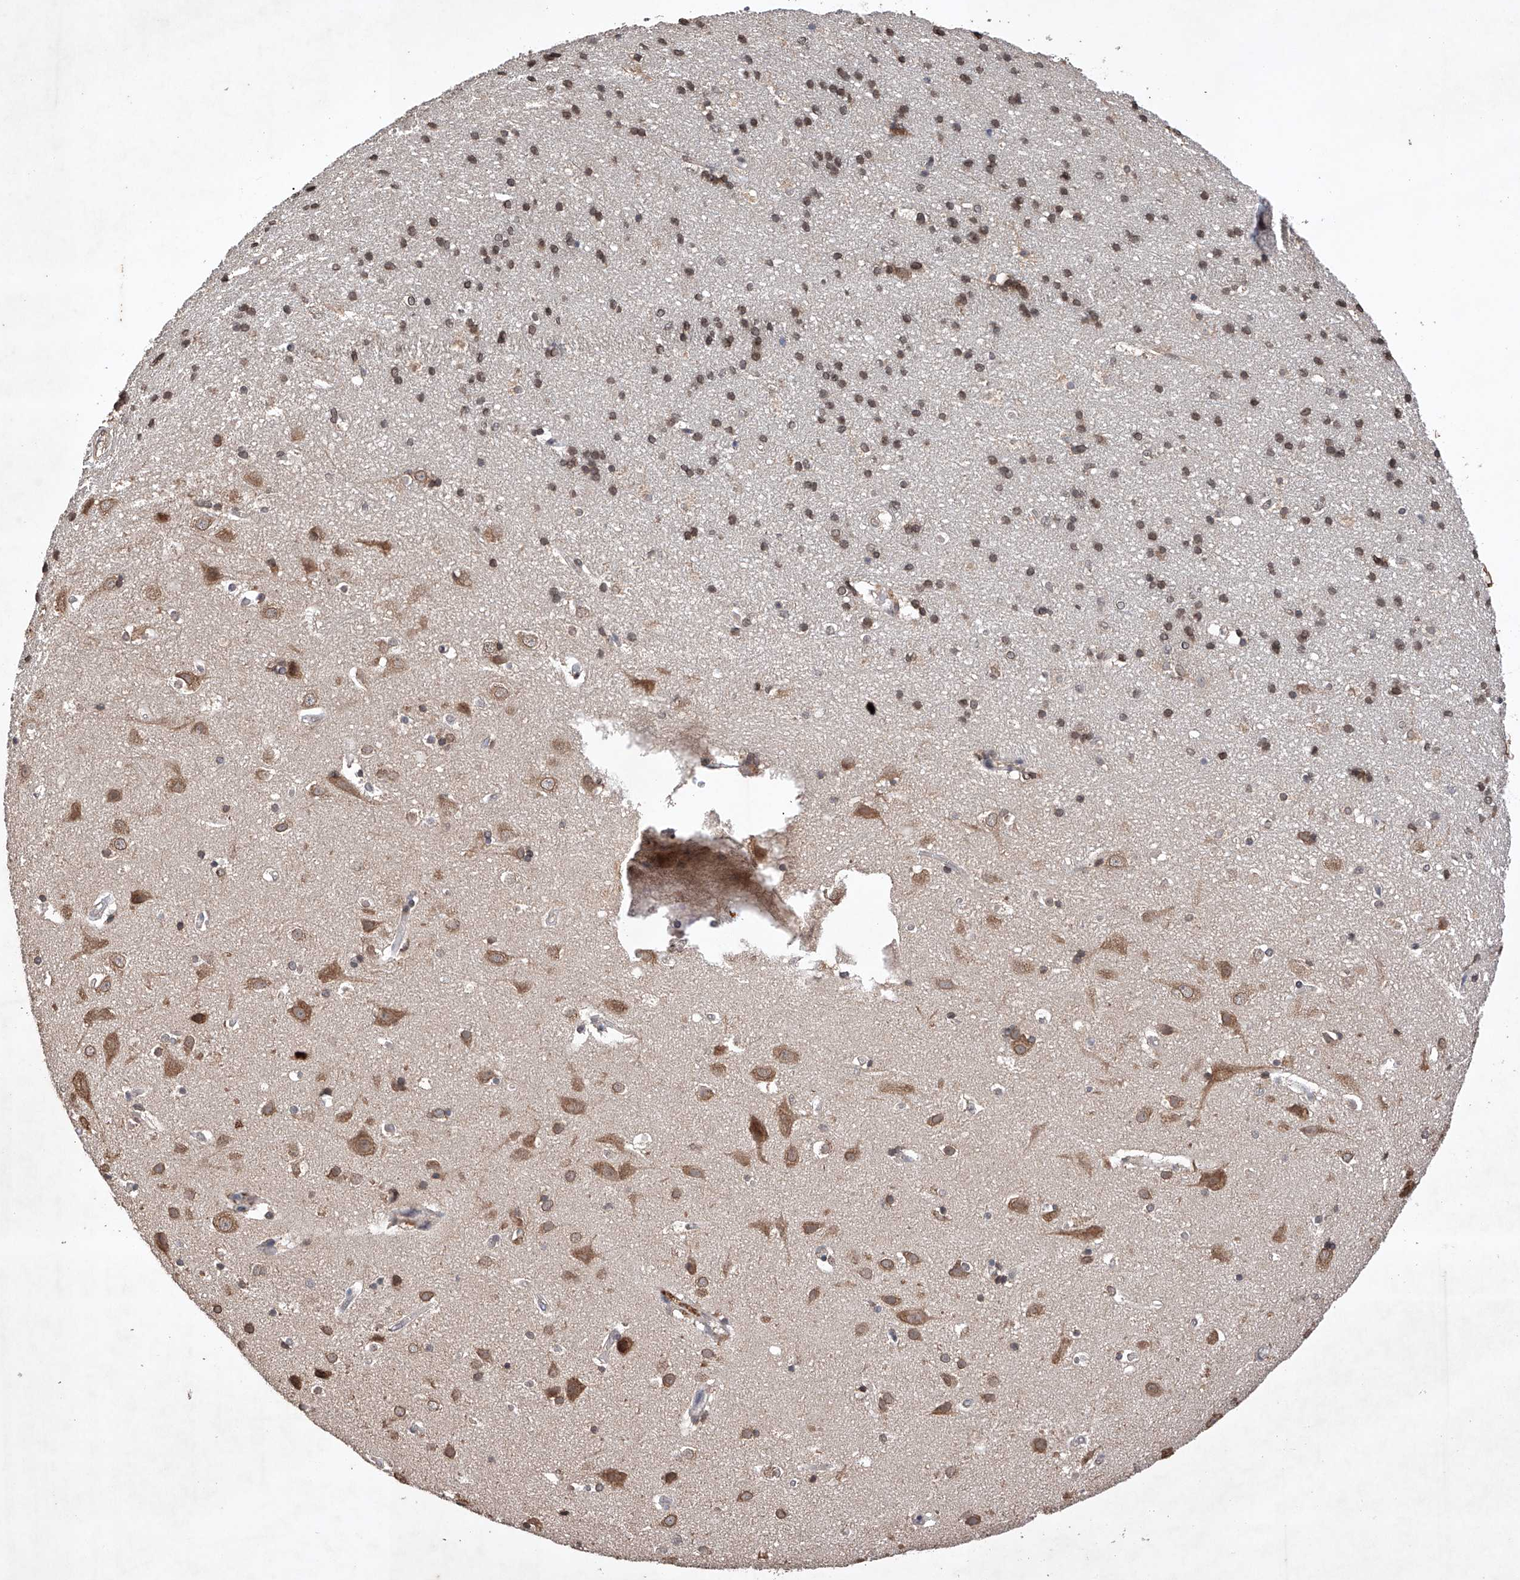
{"staining": {"intensity": "weak", "quantity": "25%-75%", "location": "cytoplasmic/membranous"}, "tissue": "cerebral cortex", "cell_type": "Endothelial cells", "image_type": "normal", "snomed": [{"axis": "morphology", "description": "Normal tissue, NOS"}, {"axis": "topography", "description": "Cerebral cortex"}], "caption": "A low amount of weak cytoplasmic/membranous expression is identified in about 25%-75% of endothelial cells in unremarkable cerebral cortex.", "gene": "LURAP1", "patient": {"sex": "male", "age": 54}}